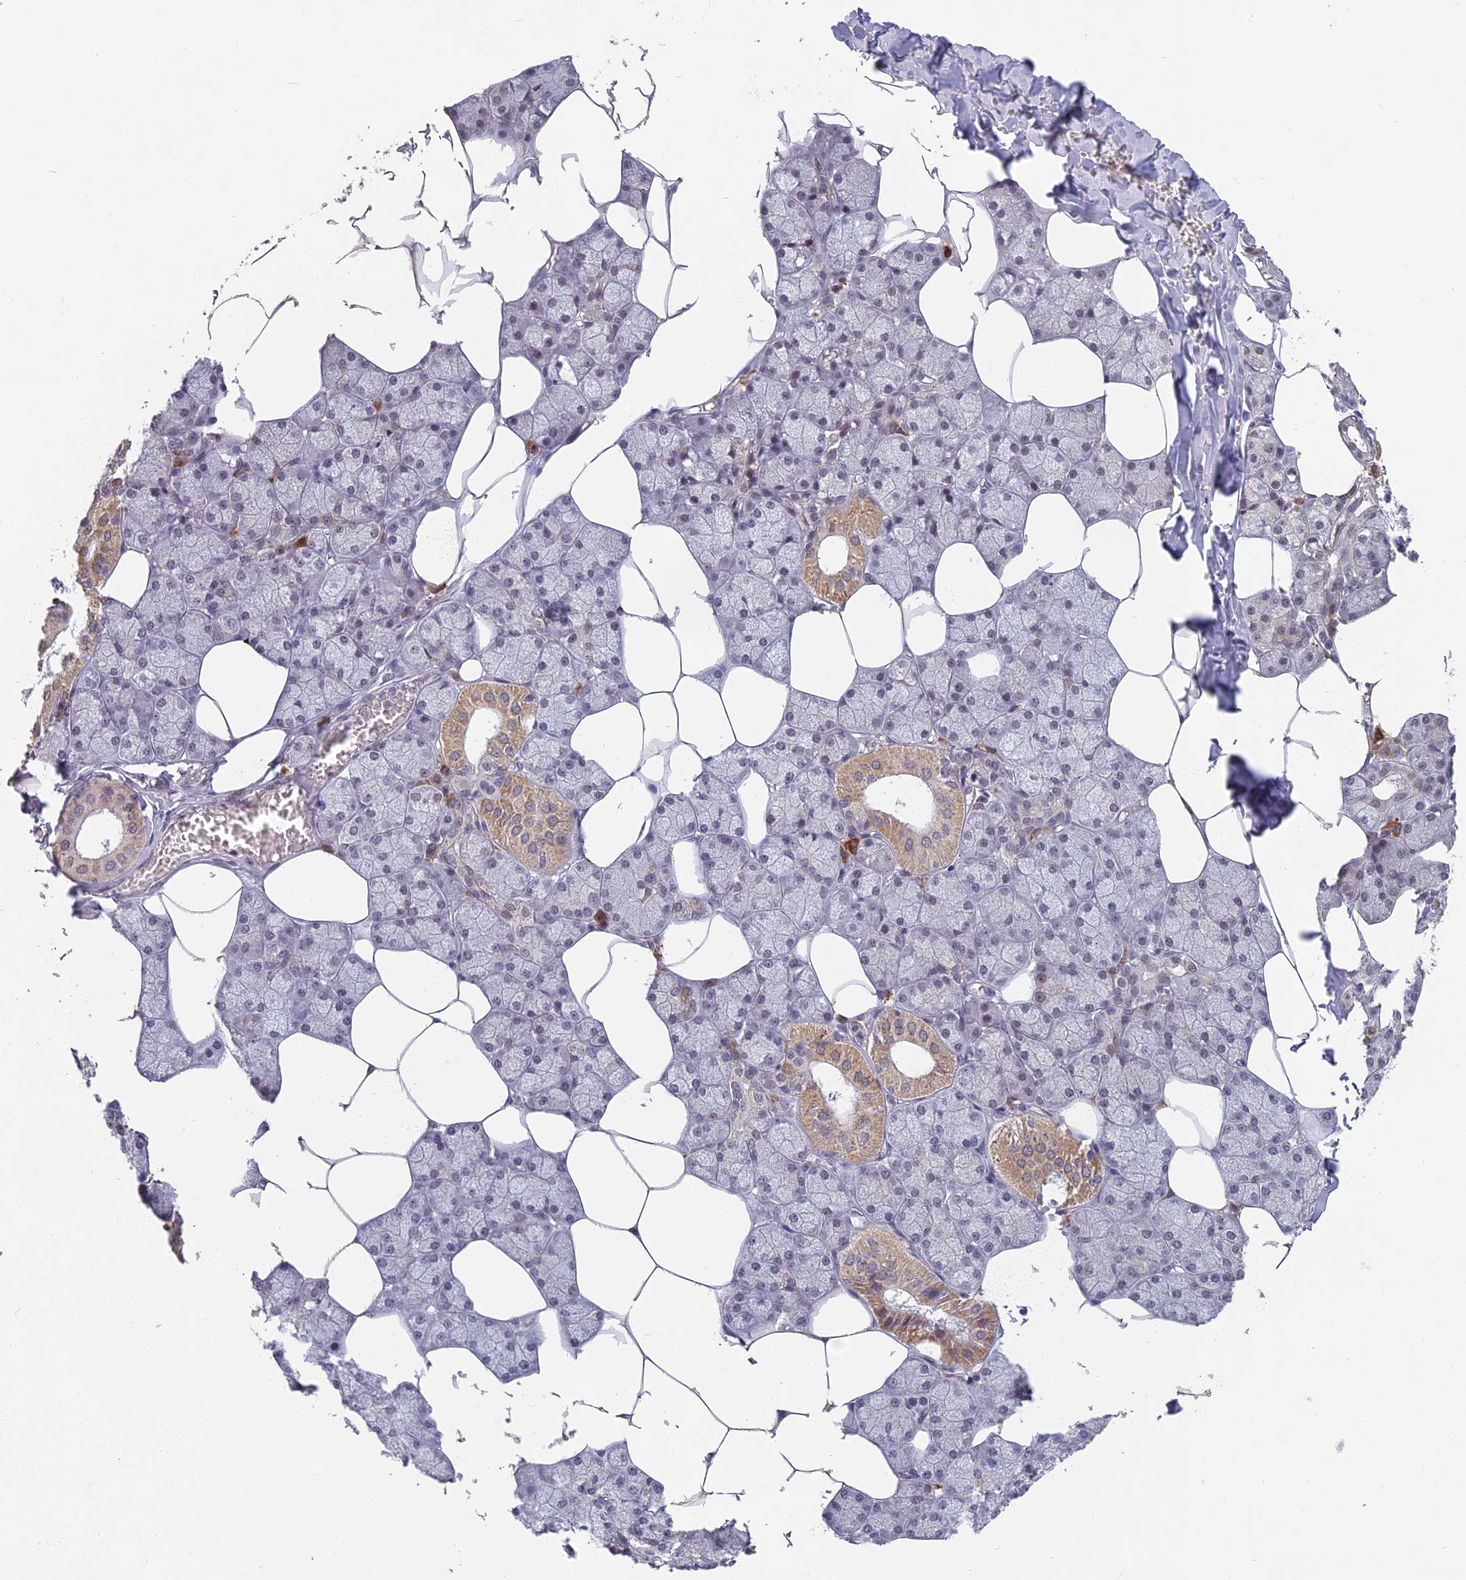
{"staining": {"intensity": "moderate", "quantity": "25%-75%", "location": "cytoplasmic/membranous,nuclear"}, "tissue": "salivary gland", "cell_type": "Glandular cells", "image_type": "normal", "snomed": [{"axis": "morphology", "description": "Normal tissue, NOS"}, {"axis": "topography", "description": "Salivary gland"}], "caption": "Protein expression analysis of unremarkable salivary gland demonstrates moderate cytoplasmic/membranous,nuclear expression in about 25%-75% of glandular cells.", "gene": "MORF4L1", "patient": {"sex": "male", "age": 62}}